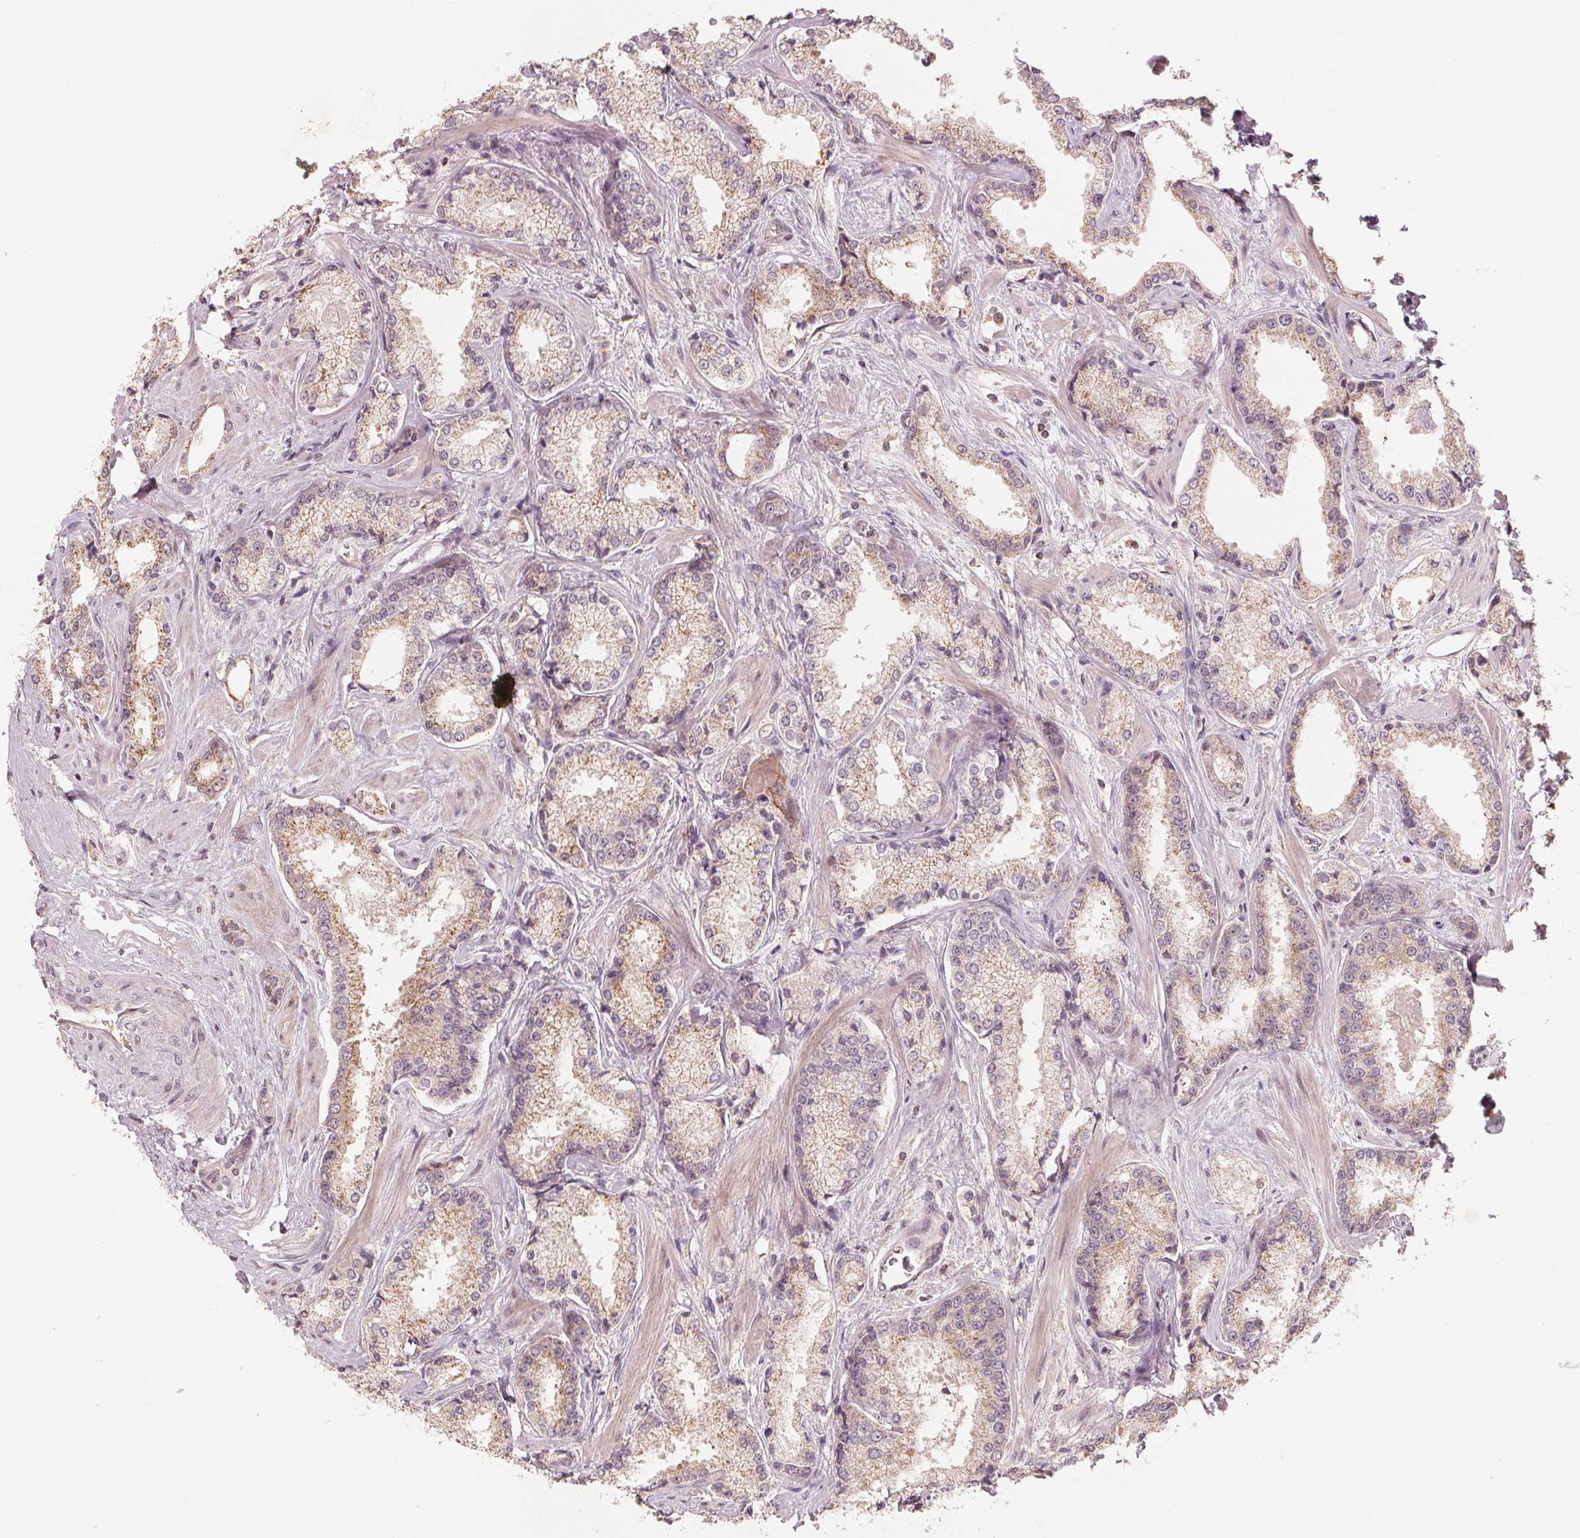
{"staining": {"intensity": "weak", "quantity": ">75%", "location": "cytoplasmic/membranous"}, "tissue": "prostate cancer", "cell_type": "Tumor cells", "image_type": "cancer", "snomed": [{"axis": "morphology", "description": "Adenocarcinoma, Low grade"}, {"axis": "topography", "description": "Prostate"}], "caption": "Immunohistochemistry (IHC) photomicrograph of neoplastic tissue: prostate cancer stained using immunohistochemistry (IHC) demonstrates low levels of weak protein expression localized specifically in the cytoplasmic/membranous of tumor cells, appearing as a cytoplasmic/membranous brown color.", "gene": "C2orf73", "patient": {"sex": "male", "age": 56}}